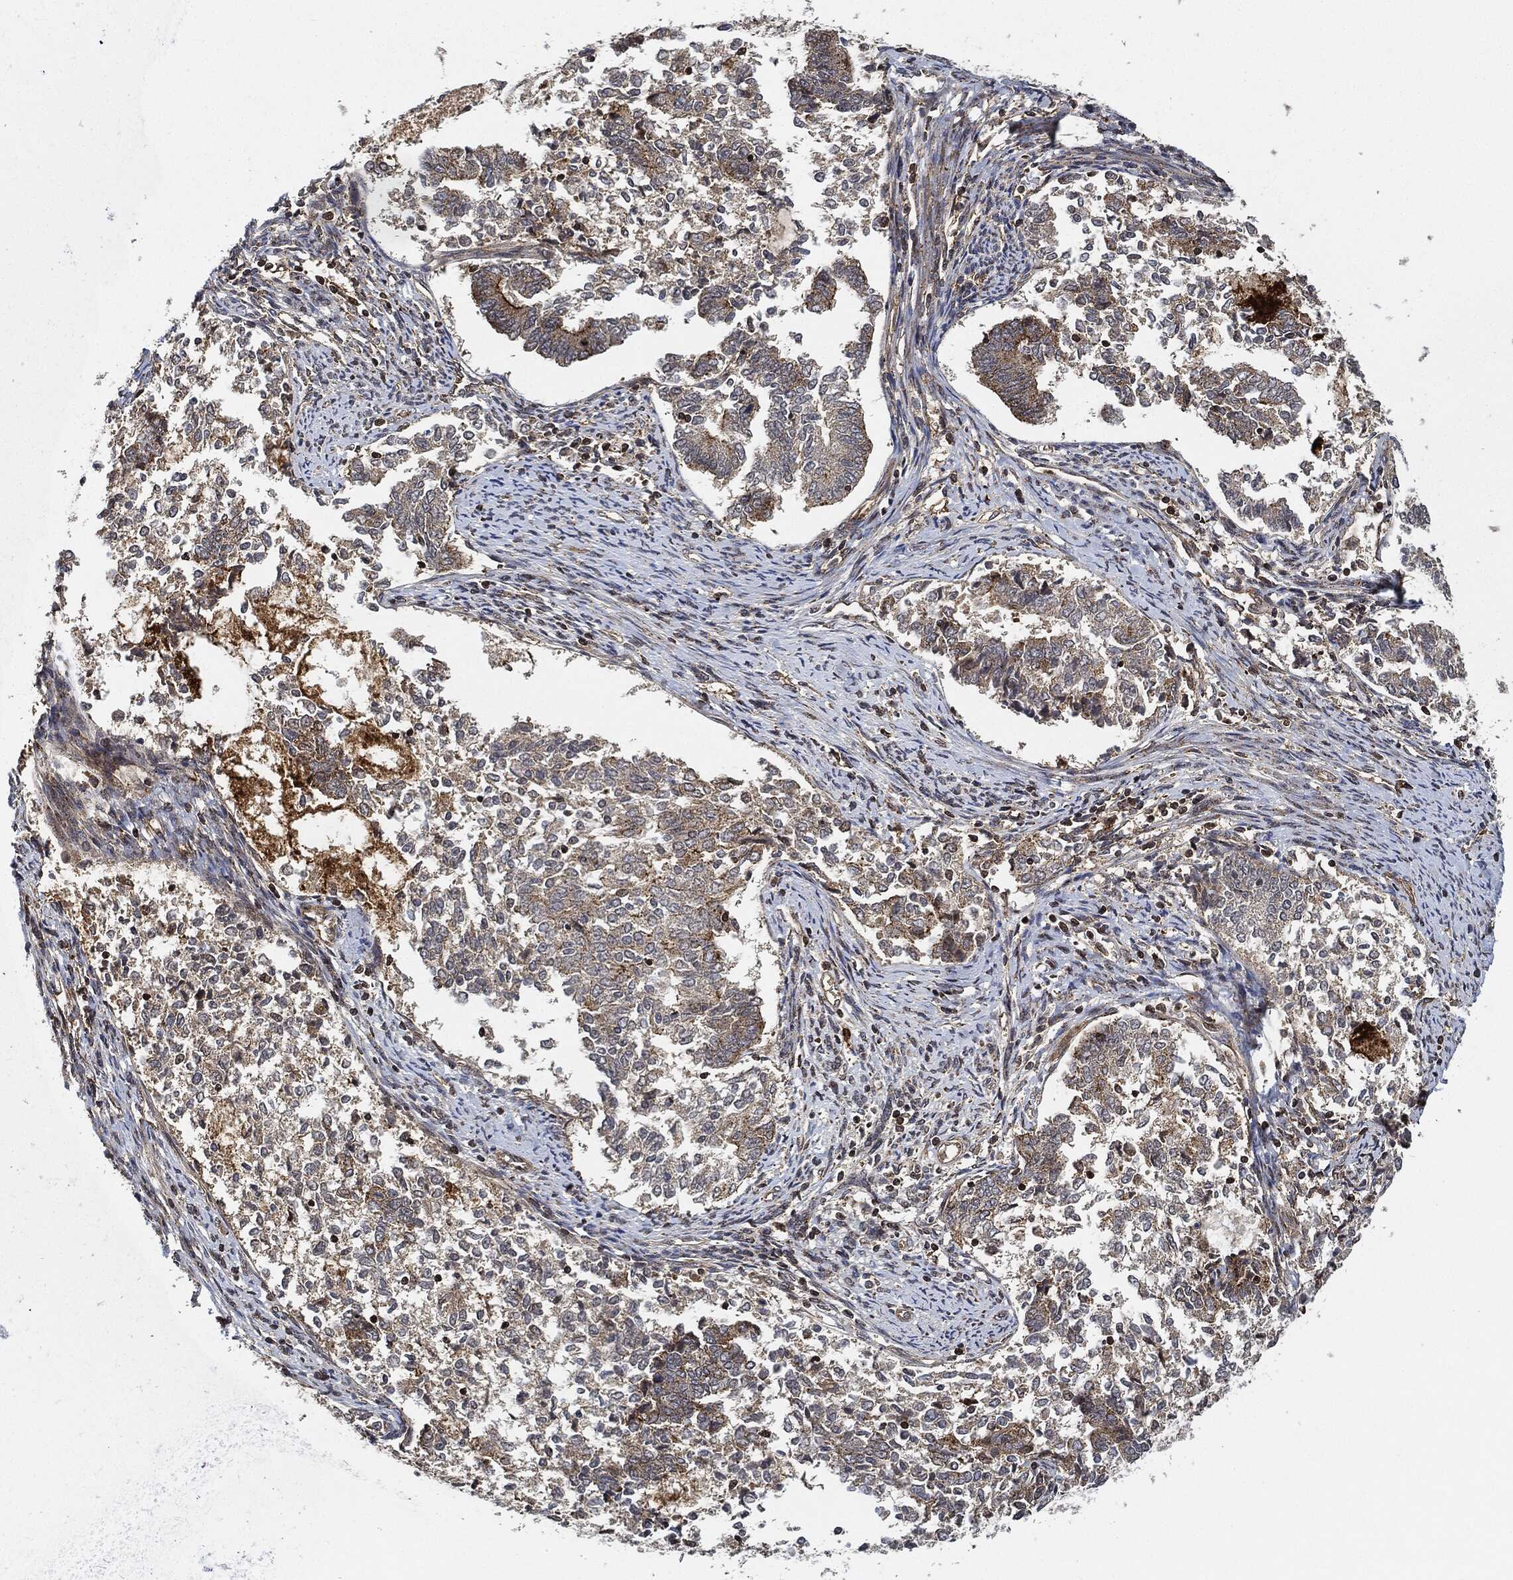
{"staining": {"intensity": "strong", "quantity": "<25%", "location": "cytoplasmic/membranous"}, "tissue": "endometrial cancer", "cell_type": "Tumor cells", "image_type": "cancer", "snomed": [{"axis": "morphology", "description": "Adenocarcinoma, NOS"}, {"axis": "topography", "description": "Endometrium"}], "caption": "Immunohistochemical staining of endometrial cancer demonstrates strong cytoplasmic/membranous protein staining in about <25% of tumor cells.", "gene": "MAP3K3", "patient": {"sex": "female", "age": 65}}